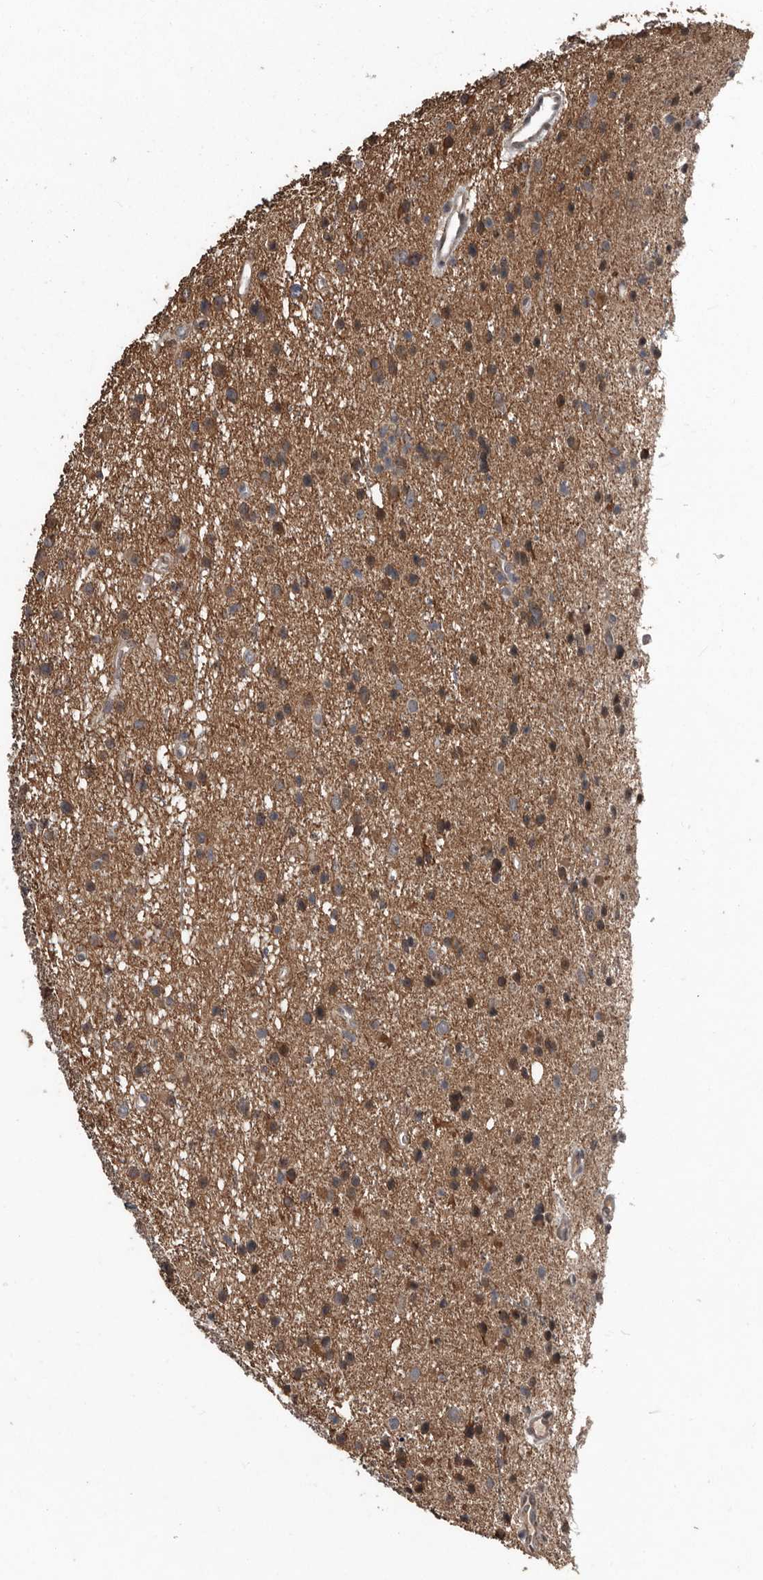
{"staining": {"intensity": "moderate", "quantity": ">75%", "location": "cytoplasmic/membranous"}, "tissue": "glioma", "cell_type": "Tumor cells", "image_type": "cancer", "snomed": [{"axis": "morphology", "description": "Glioma, malignant, Low grade"}, {"axis": "topography", "description": "Cerebral cortex"}], "caption": "The image shows a brown stain indicating the presence of a protein in the cytoplasmic/membranous of tumor cells in low-grade glioma (malignant).", "gene": "FSBP", "patient": {"sex": "female", "age": 39}}